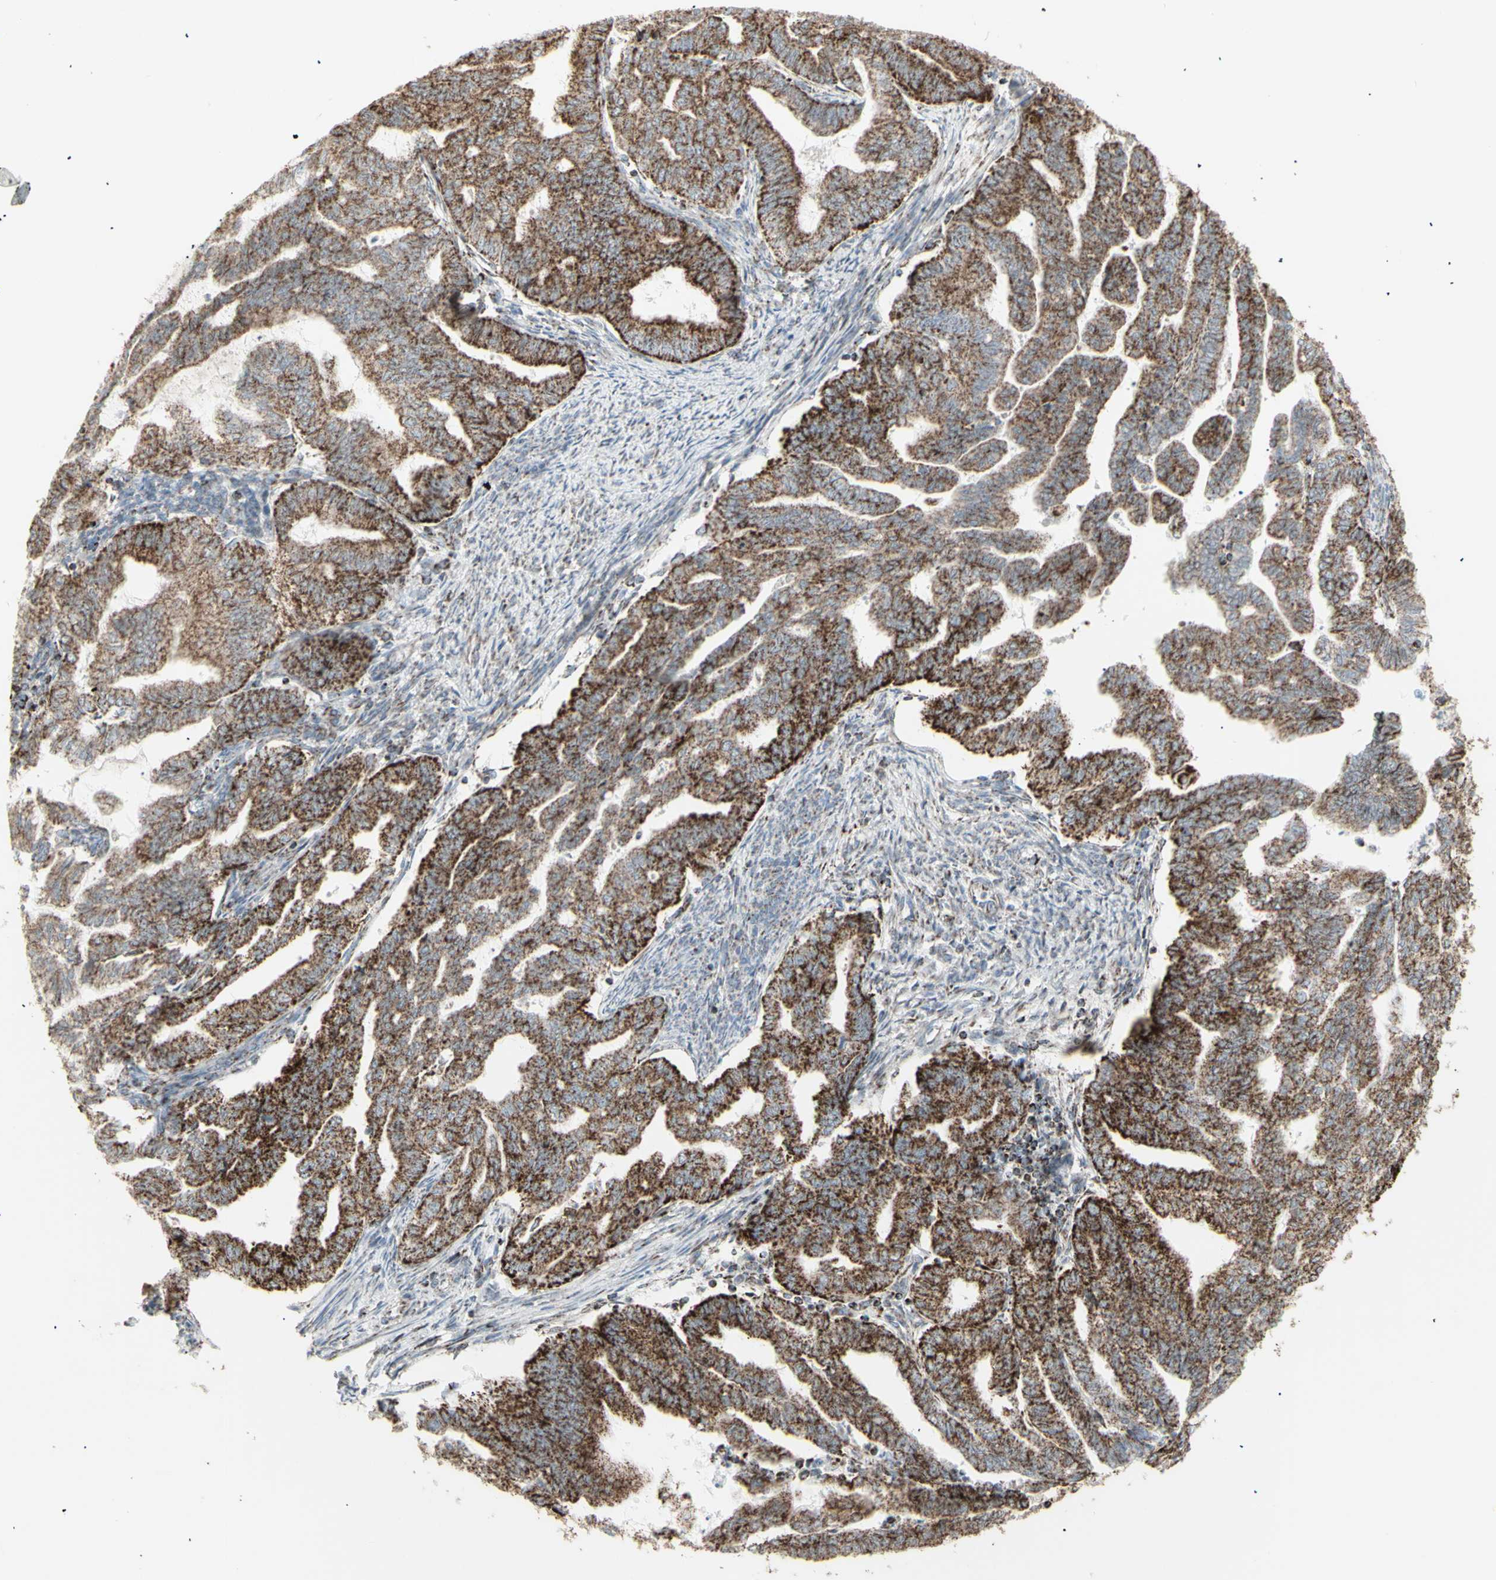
{"staining": {"intensity": "strong", "quantity": ">75%", "location": "cytoplasmic/membranous"}, "tissue": "endometrial cancer", "cell_type": "Tumor cells", "image_type": "cancer", "snomed": [{"axis": "morphology", "description": "Adenocarcinoma, NOS"}, {"axis": "topography", "description": "Endometrium"}], "caption": "Endometrial cancer stained with a brown dye exhibits strong cytoplasmic/membranous positive staining in about >75% of tumor cells.", "gene": "PLGRKT", "patient": {"sex": "female", "age": 79}}